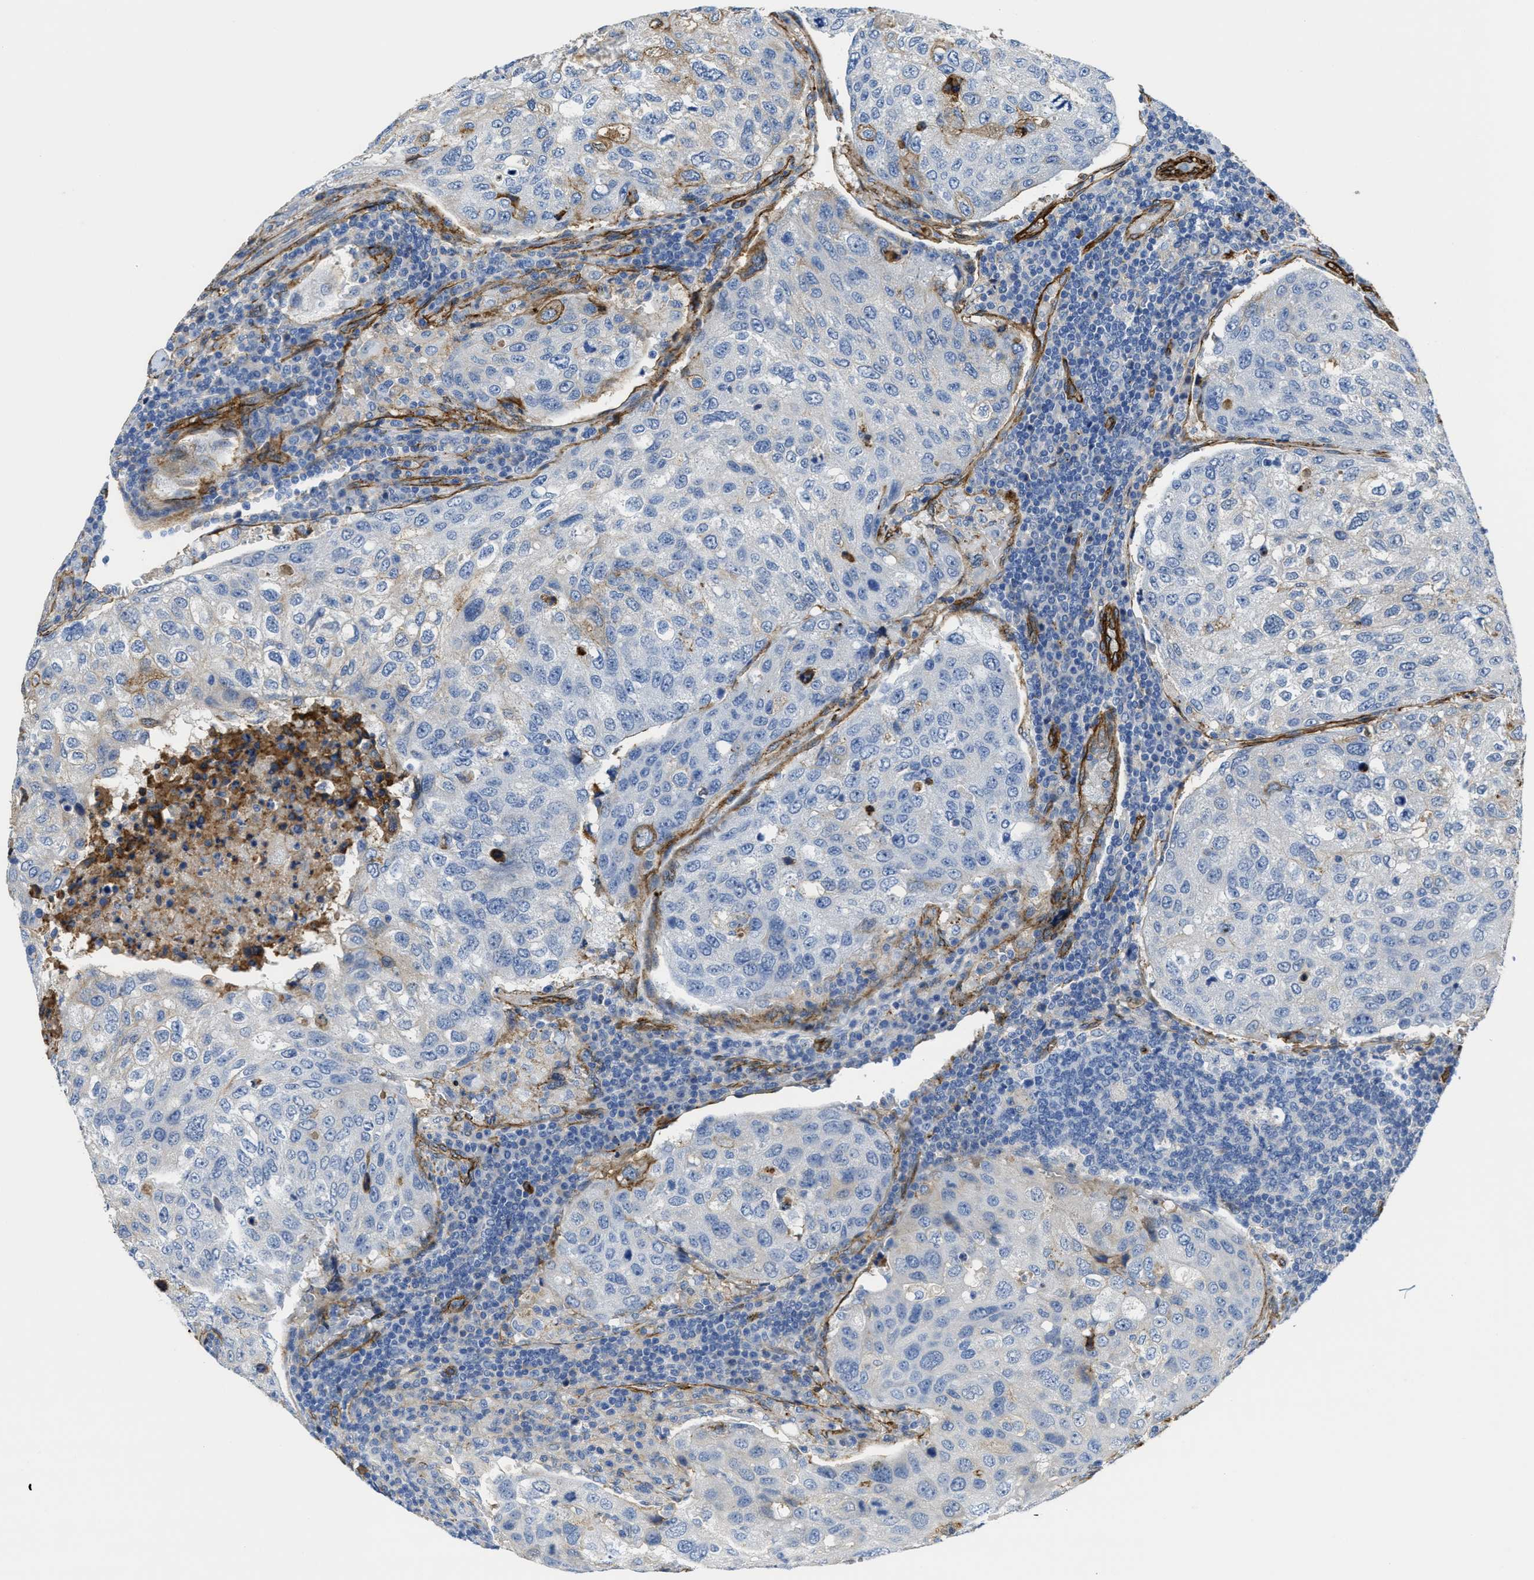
{"staining": {"intensity": "weak", "quantity": "<25%", "location": "cytoplasmic/membranous"}, "tissue": "urothelial cancer", "cell_type": "Tumor cells", "image_type": "cancer", "snomed": [{"axis": "morphology", "description": "Urothelial carcinoma, High grade"}, {"axis": "topography", "description": "Lymph node"}, {"axis": "topography", "description": "Urinary bladder"}], "caption": "High magnification brightfield microscopy of urothelial cancer stained with DAB (3,3'-diaminobenzidine) (brown) and counterstained with hematoxylin (blue): tumor cells show no significant positivity.", "gene": "NAB1", "patient": {"sex": "male", "age": 51}}